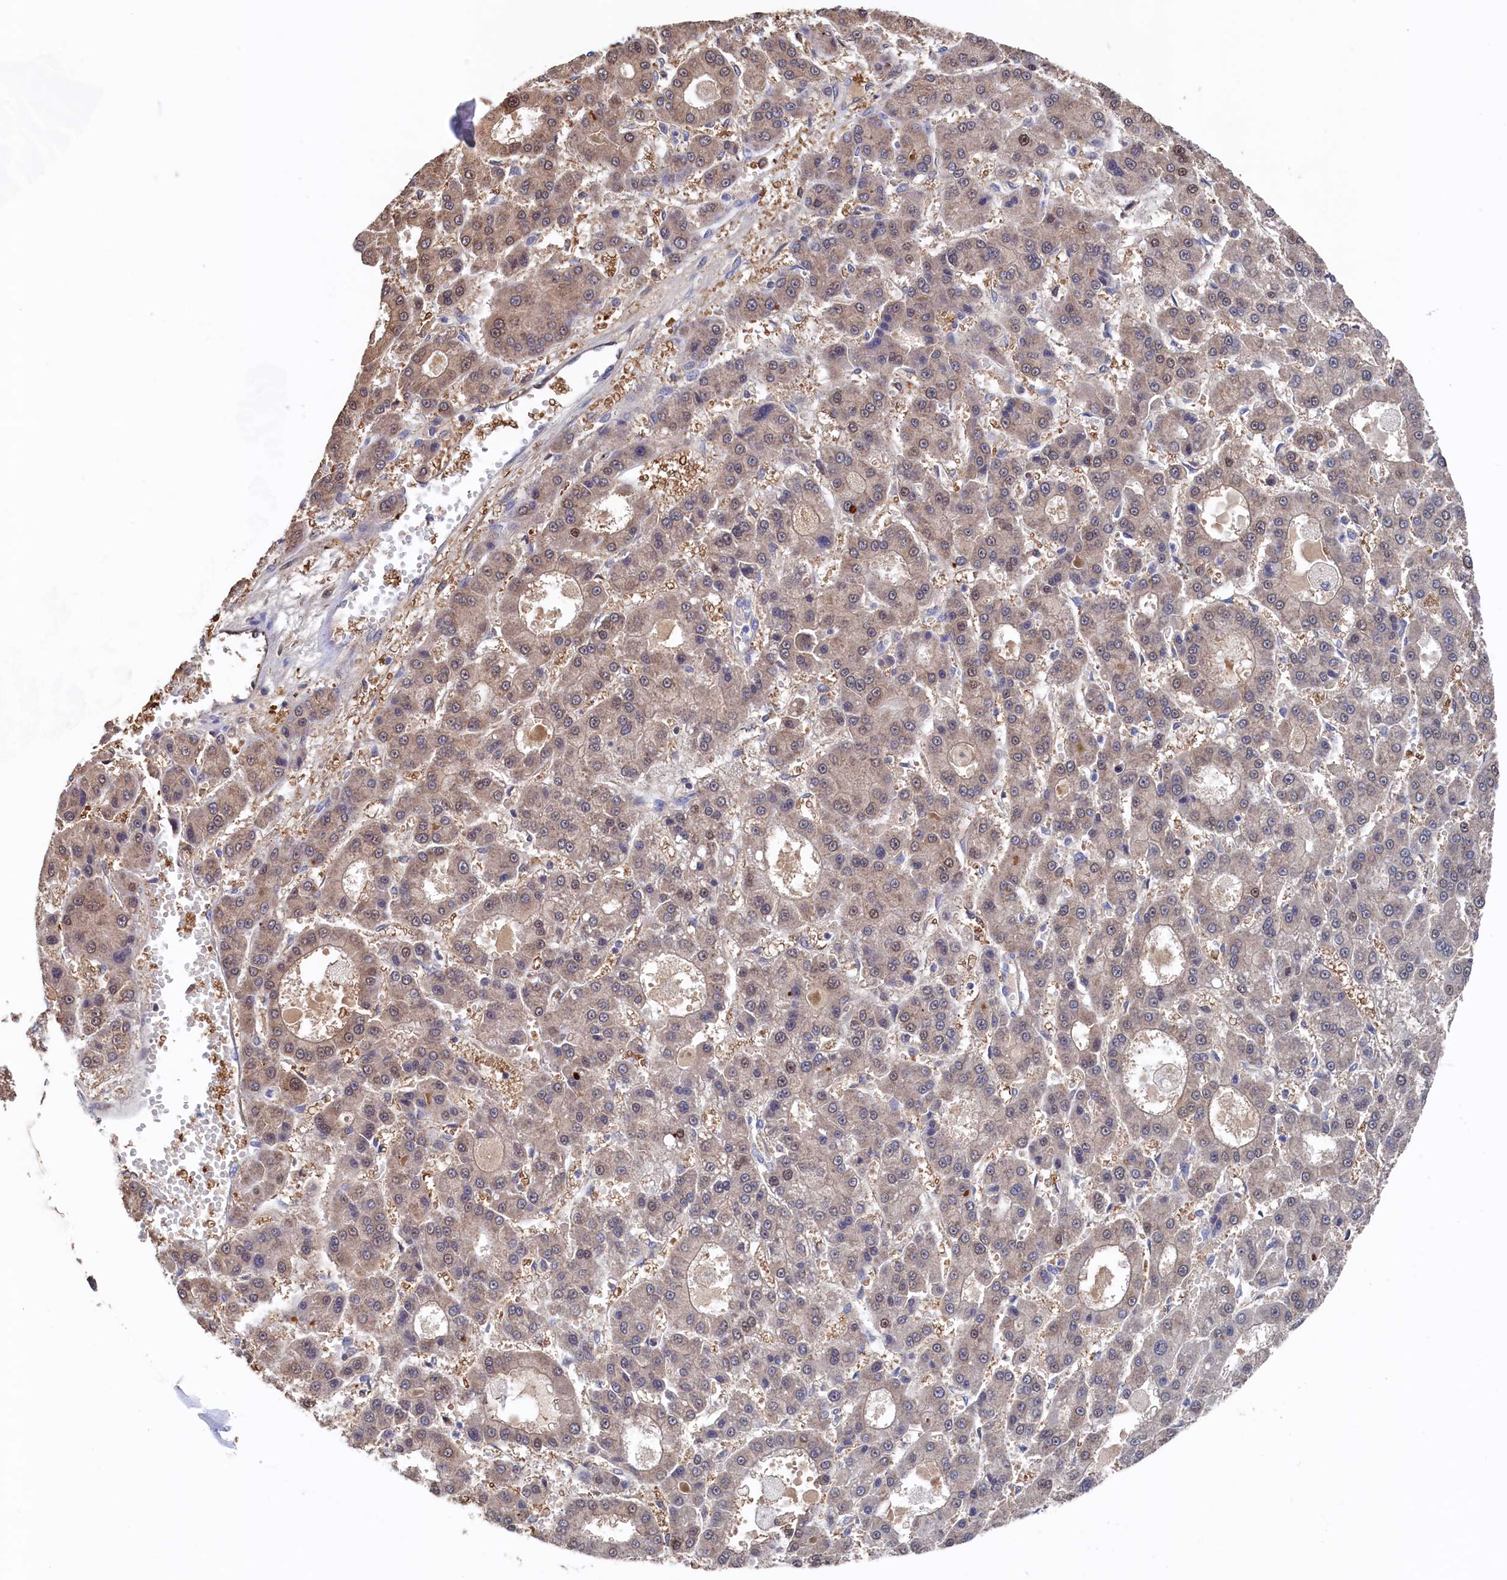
{"staining": {"intensity": "moderate", "quantity": "<25%", "location": "cytoplasmic/membranous,nuclear"}, "tissue": "liver cancer", "cell_type": "Tumor cells", "image_type": "cancer", "snomed": [{"axis": "morphology", "description": "Carcinoma, Hepatocellular, NOS"}, {"axis": "topography", "description": "Liver"}], "caption": "Liver hepatocellular carcinoma was stained to show a protein in brown. There is low levels of moderate cytoplasmic/membranous and nuclear staining in about <25% of tumor cells.", "gene": "C11orf54", "patient": {"sex": "male", "age": 70}}